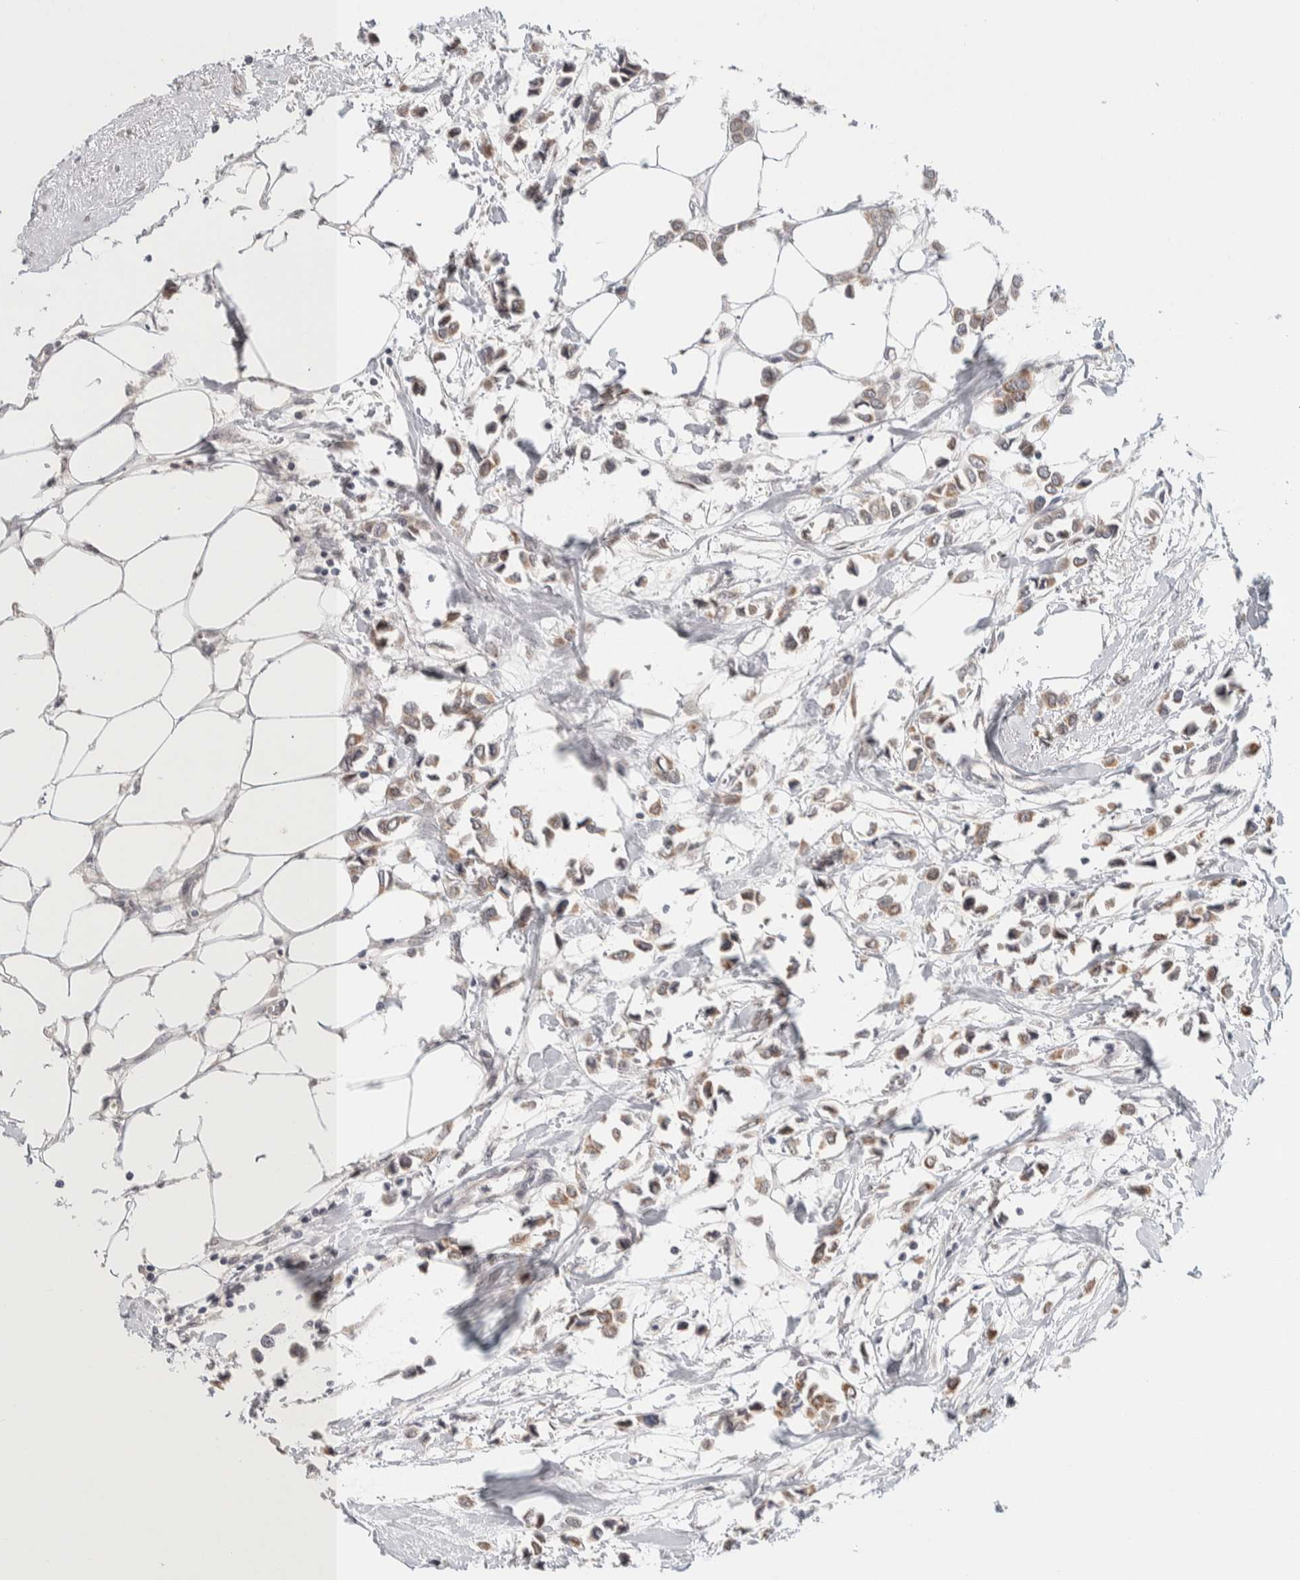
{"staining": {"intensity": "weak", "quantity": ">75%", "location": "cytoplasmic/membranous"}, "tissue": "breast cancer", "cell_type": "Tumor cells", "image_type": "cancer", "snomed": [{"axis": "morphology", "description": "Lobular carcinoma"}, {"axis": "topography", "description": "Breast"}], "caption": "A micrograph of breast cancer (lobular carcinoma) stained for a protein reveals weak cytoplasmic/membranous brown staining in tumor cells.", "gene": "CRAT", "patient": {"sex": "female", "age": 51}}